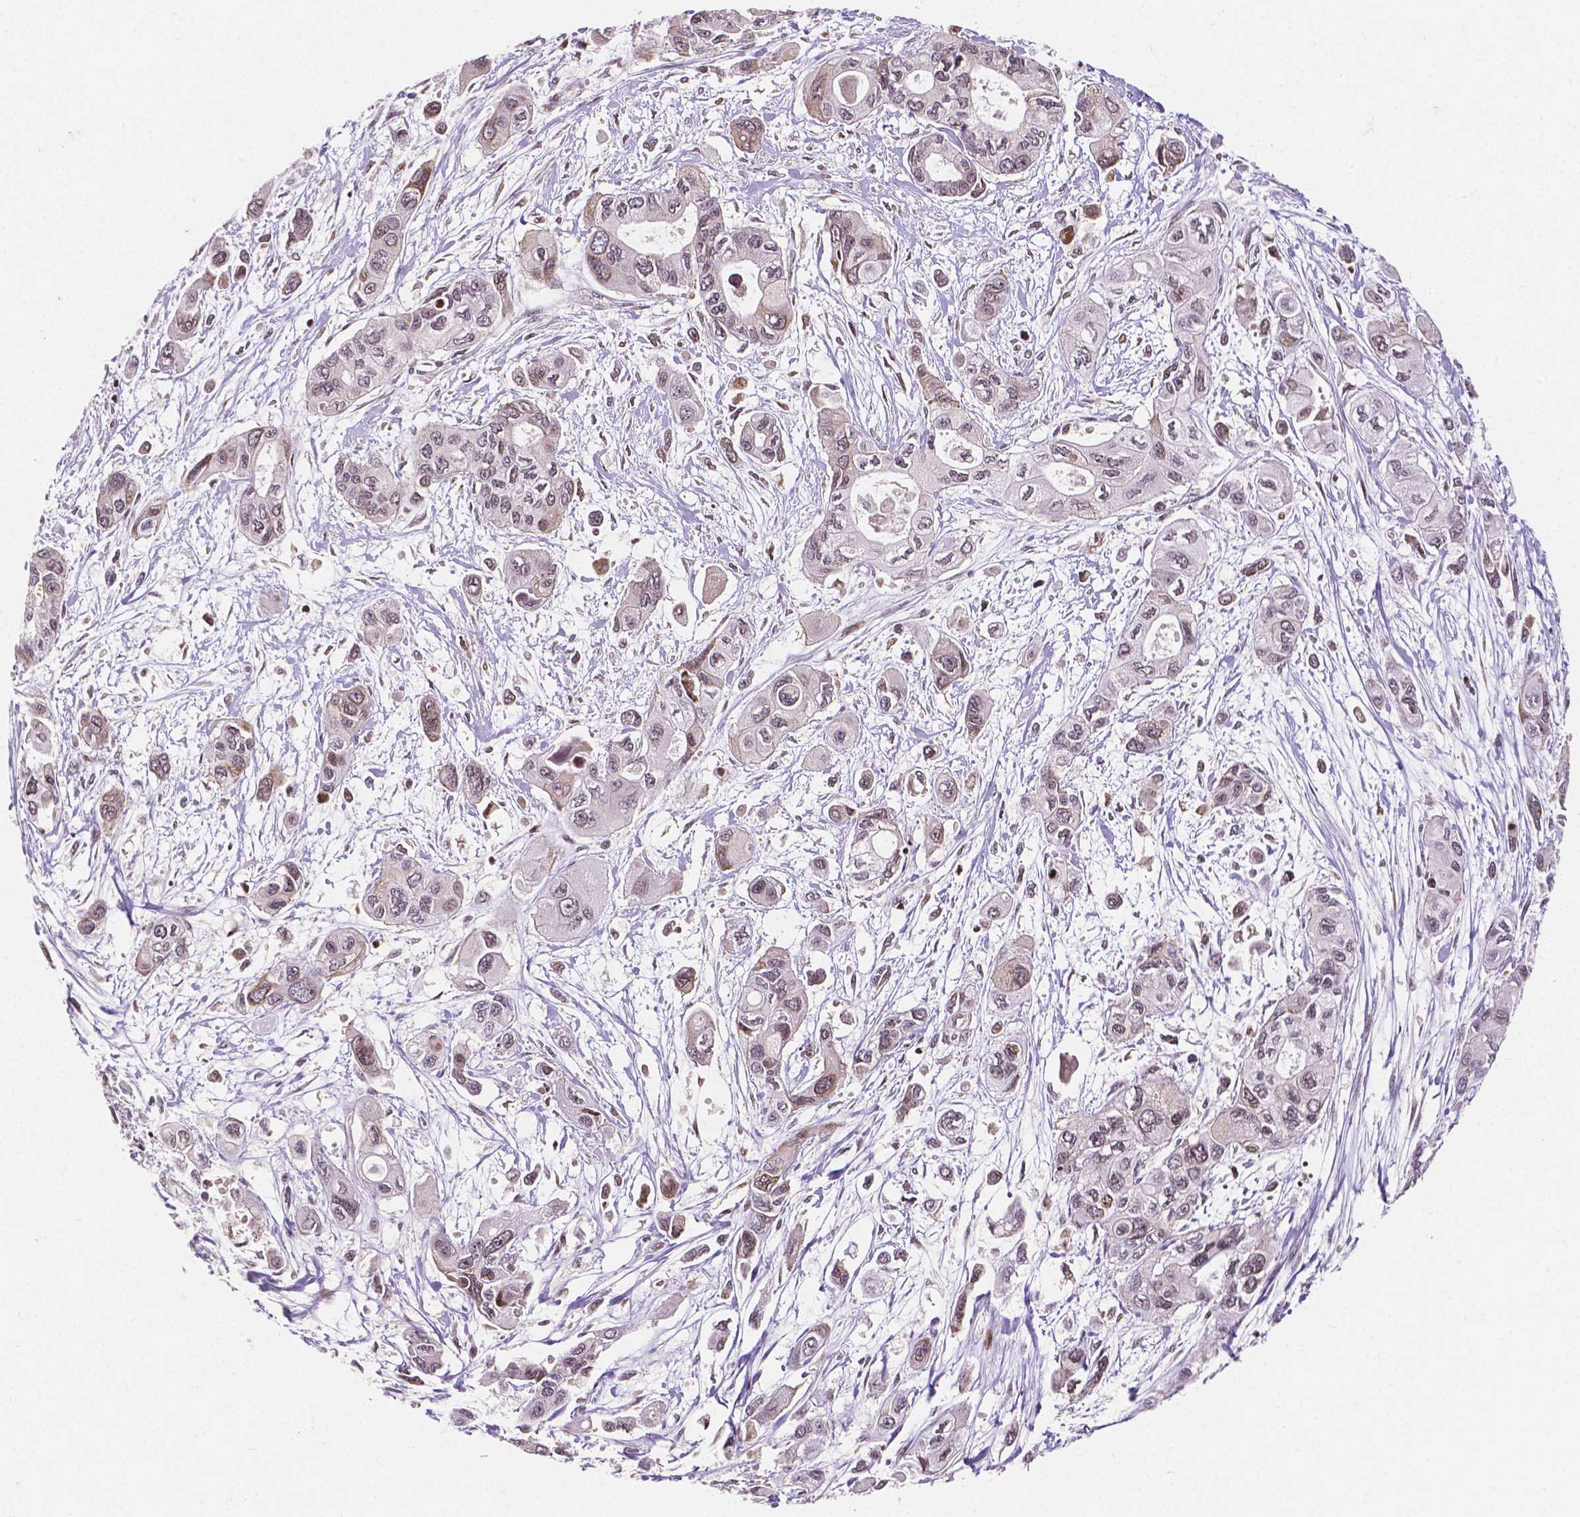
{"staining": {"intensity": "weak", "quantity": "<25%", "location": "nuclear"}, "tissue": "pancreatic cancer", "cell_type": "Tumor cells", "image_type": "cancer", "snomed": [{"axis": "morphology", "description": "Adenocarcinoma, NOS"}, {"axis": "topography", "description": "Pancreas"}], "caption": "The immunohistochemistry (IHC) image has no significant positivity in tumor cells of pancreatic cancer (adenocarcinoma) tissue.", "gene": "PTPN18", "patient": {"sex": "female", "age": 47}}